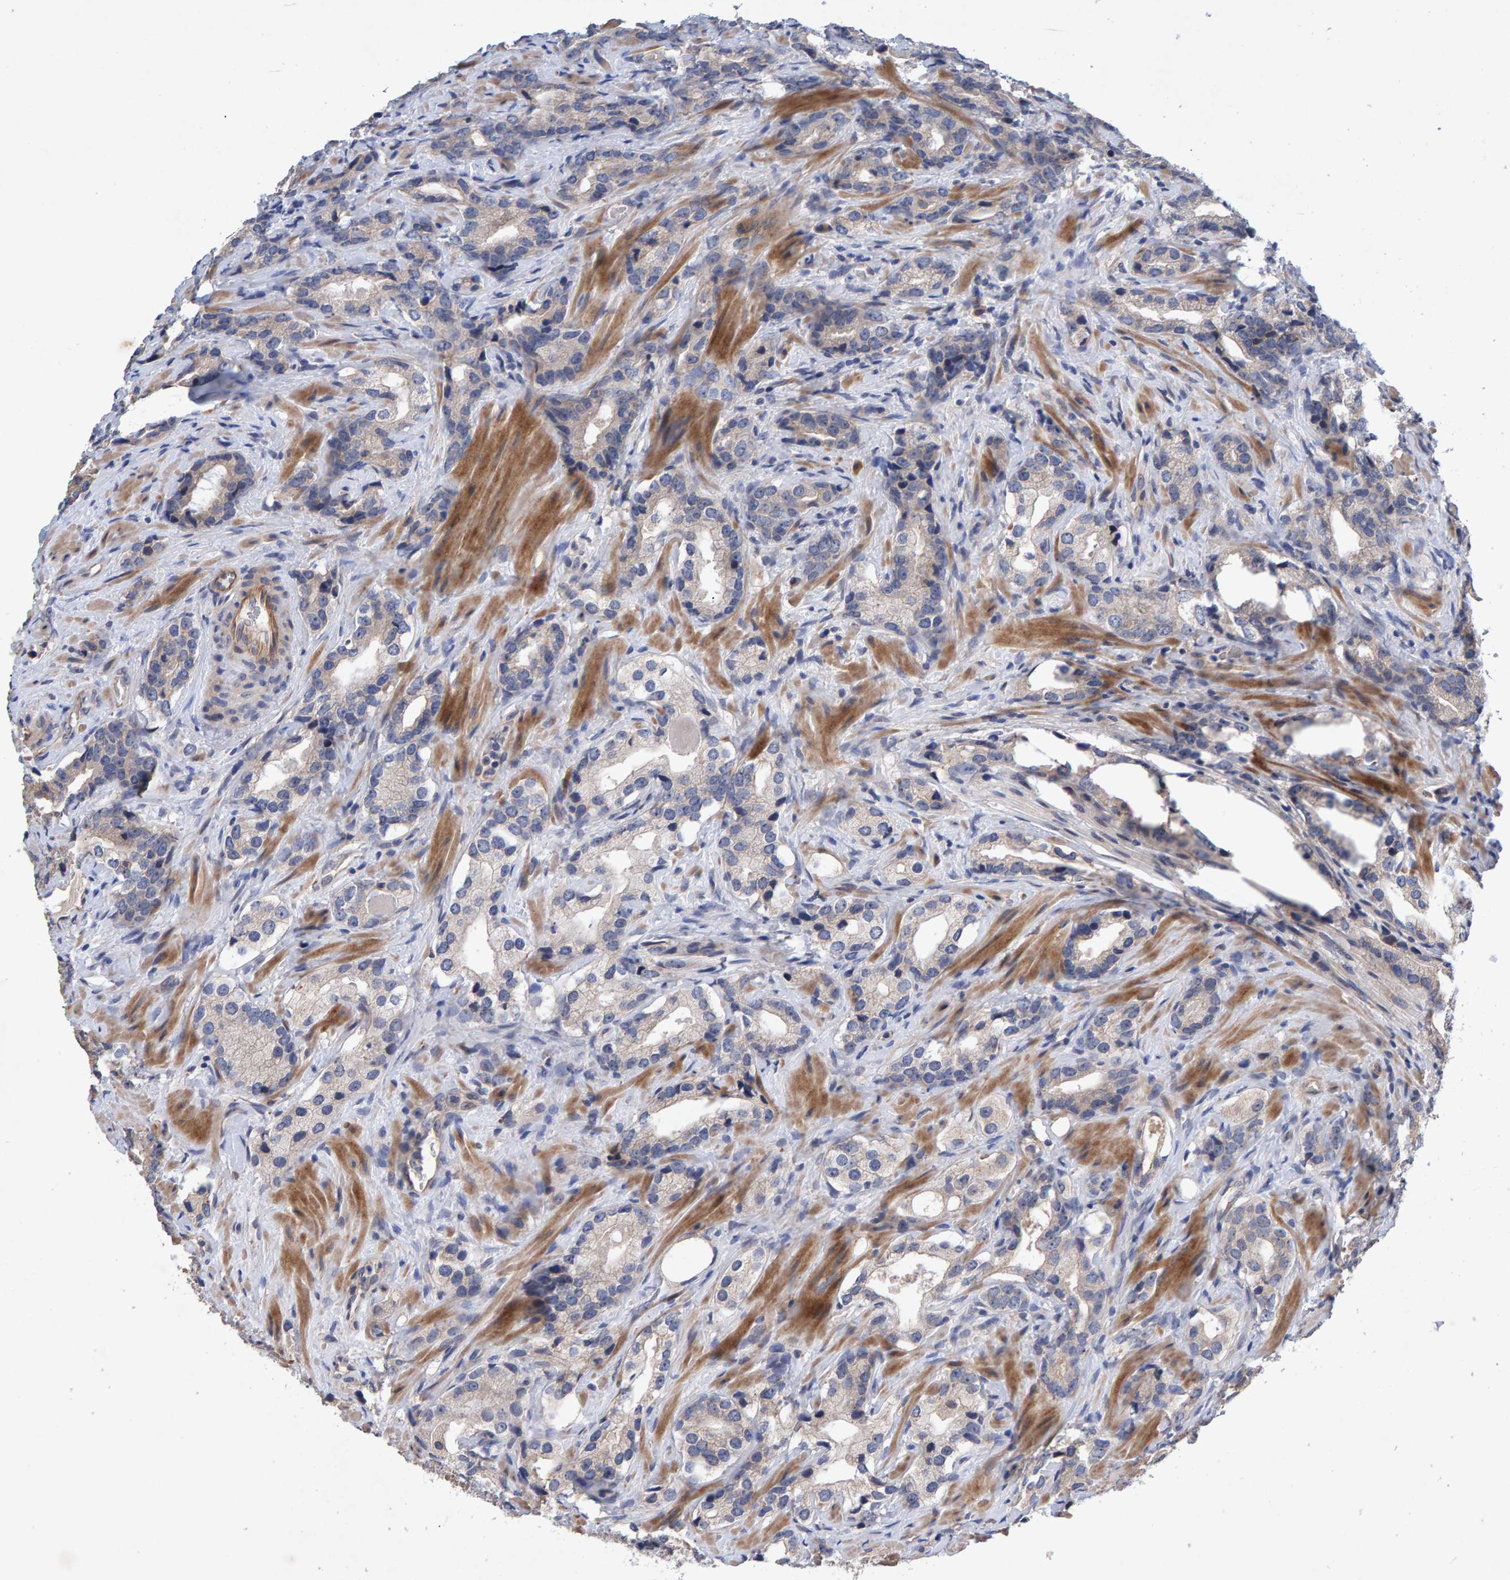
{"staining": {"intensity": "negative", "quantity": "none", "location": "none"}, "tissue": "prostate cancer", "cell_type": "Tumor cells", "image_type": "cancer", "snomed": [{"axis": "morphology", "description": "Adenocarcinoma, High grade"}, {"axis": "topography", "description": "Prostate"}], "caption": "Immunohistochemistry photomicrograph of human prostate cancer (high-grade adenocarcinoma) stained for a protein (brown), which shows no staining in tumor cells. (Brightfield microscopy of DAB IHC at high magnification).", "gene": "EFR3A", "patient": {"sex": "male", "age": 63}}